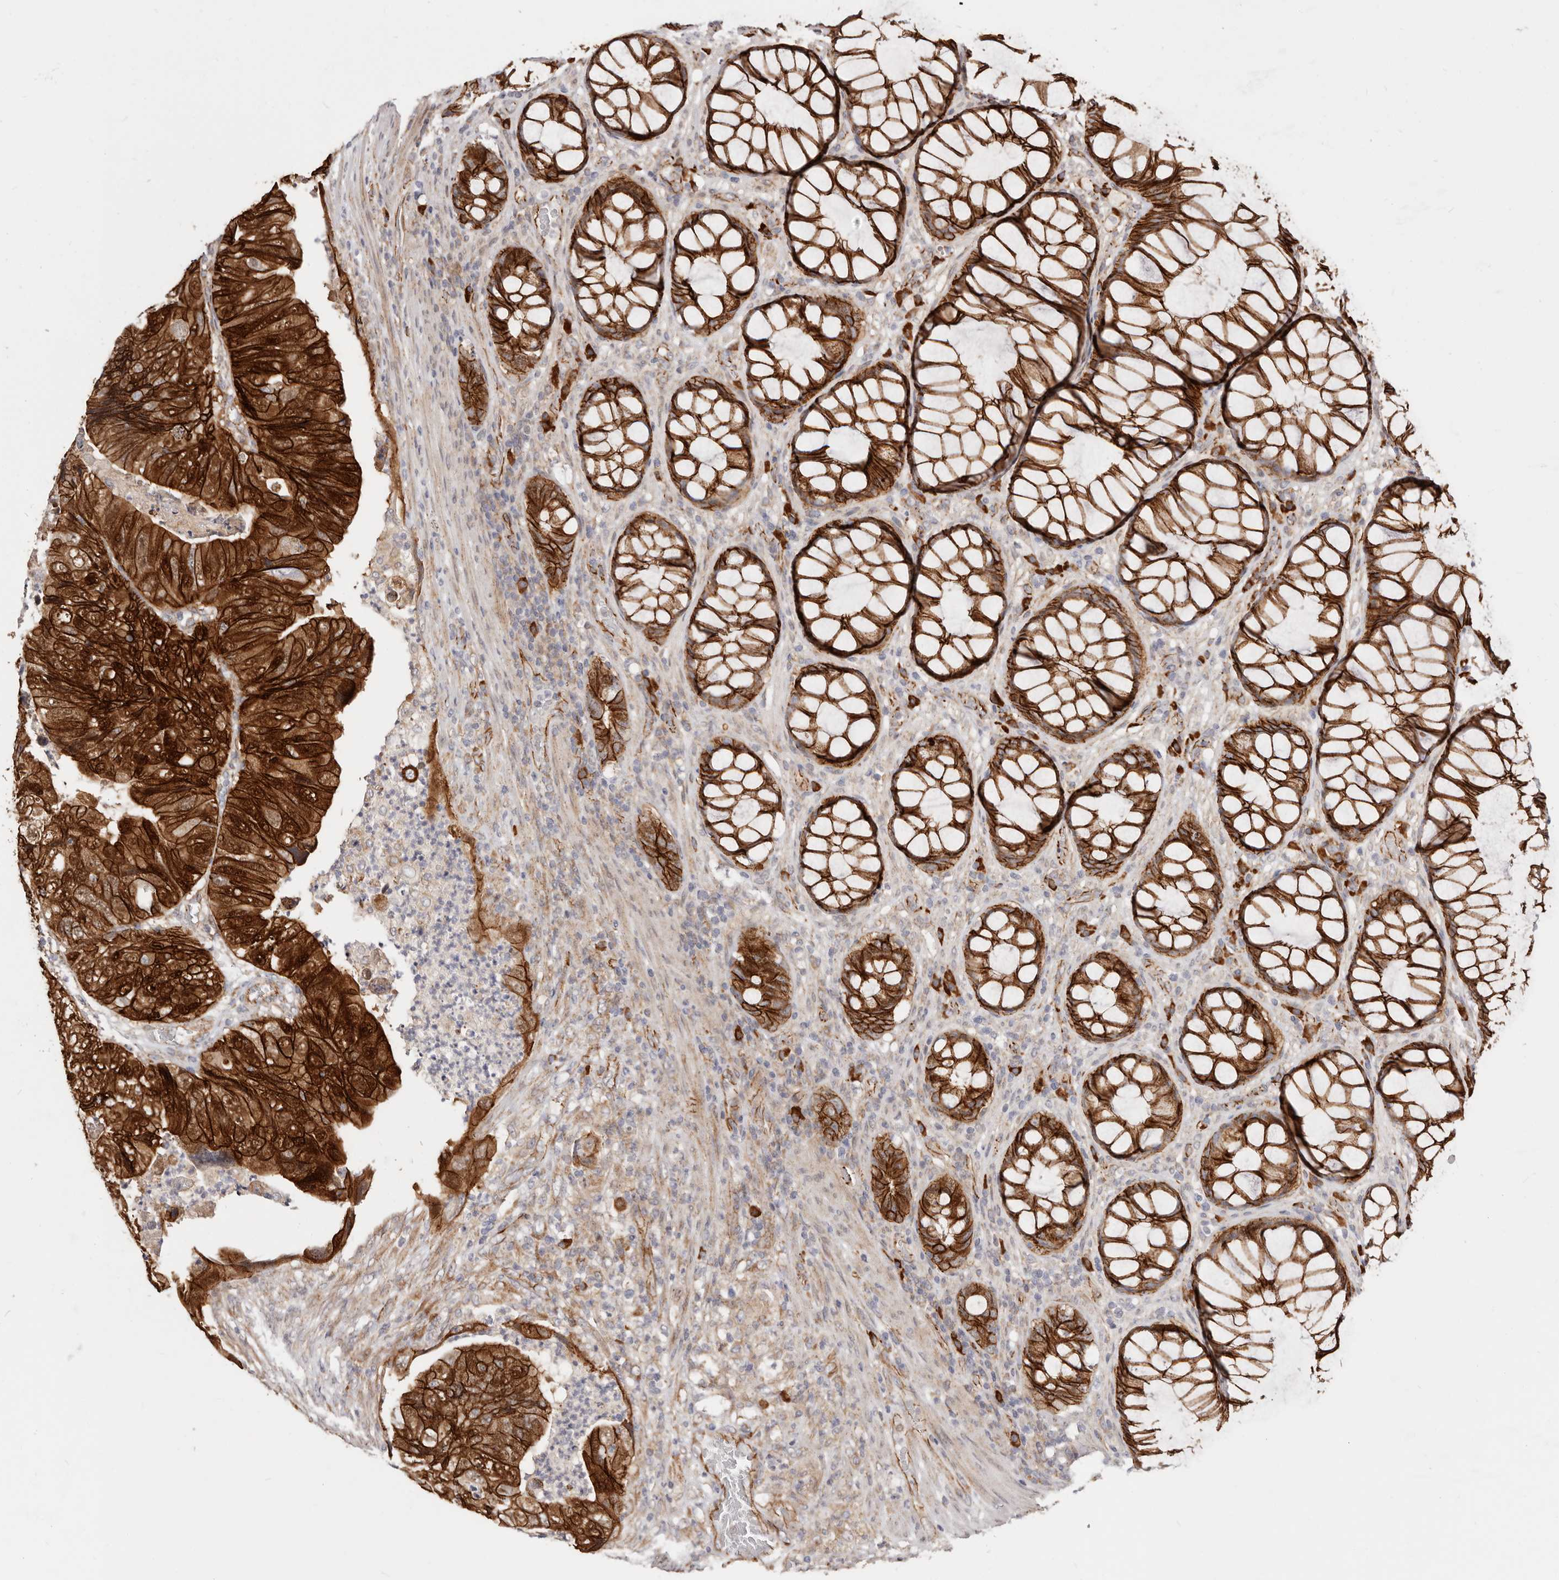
{"staining": {"intensity": "strong", "quantity": ">75%", "location": "cytoplasmic/membranous"}, "tissue": "colorectal cancer", "cell_type": "Tumor cells", "image_type": "cancer", "snomed": [{"axis": "morphology", "description": "Adenocarcinoma, NOS"}, {"axis": "topography", "description": "Rectum"}], "caption": "Protein analysis of colorectal cancer tissue displays strong cytoplasmic/membranous positivity in about >75% of tumor cells.", "gene": "CTNNB1", "patient": {"sex": "male", "age": 63}}